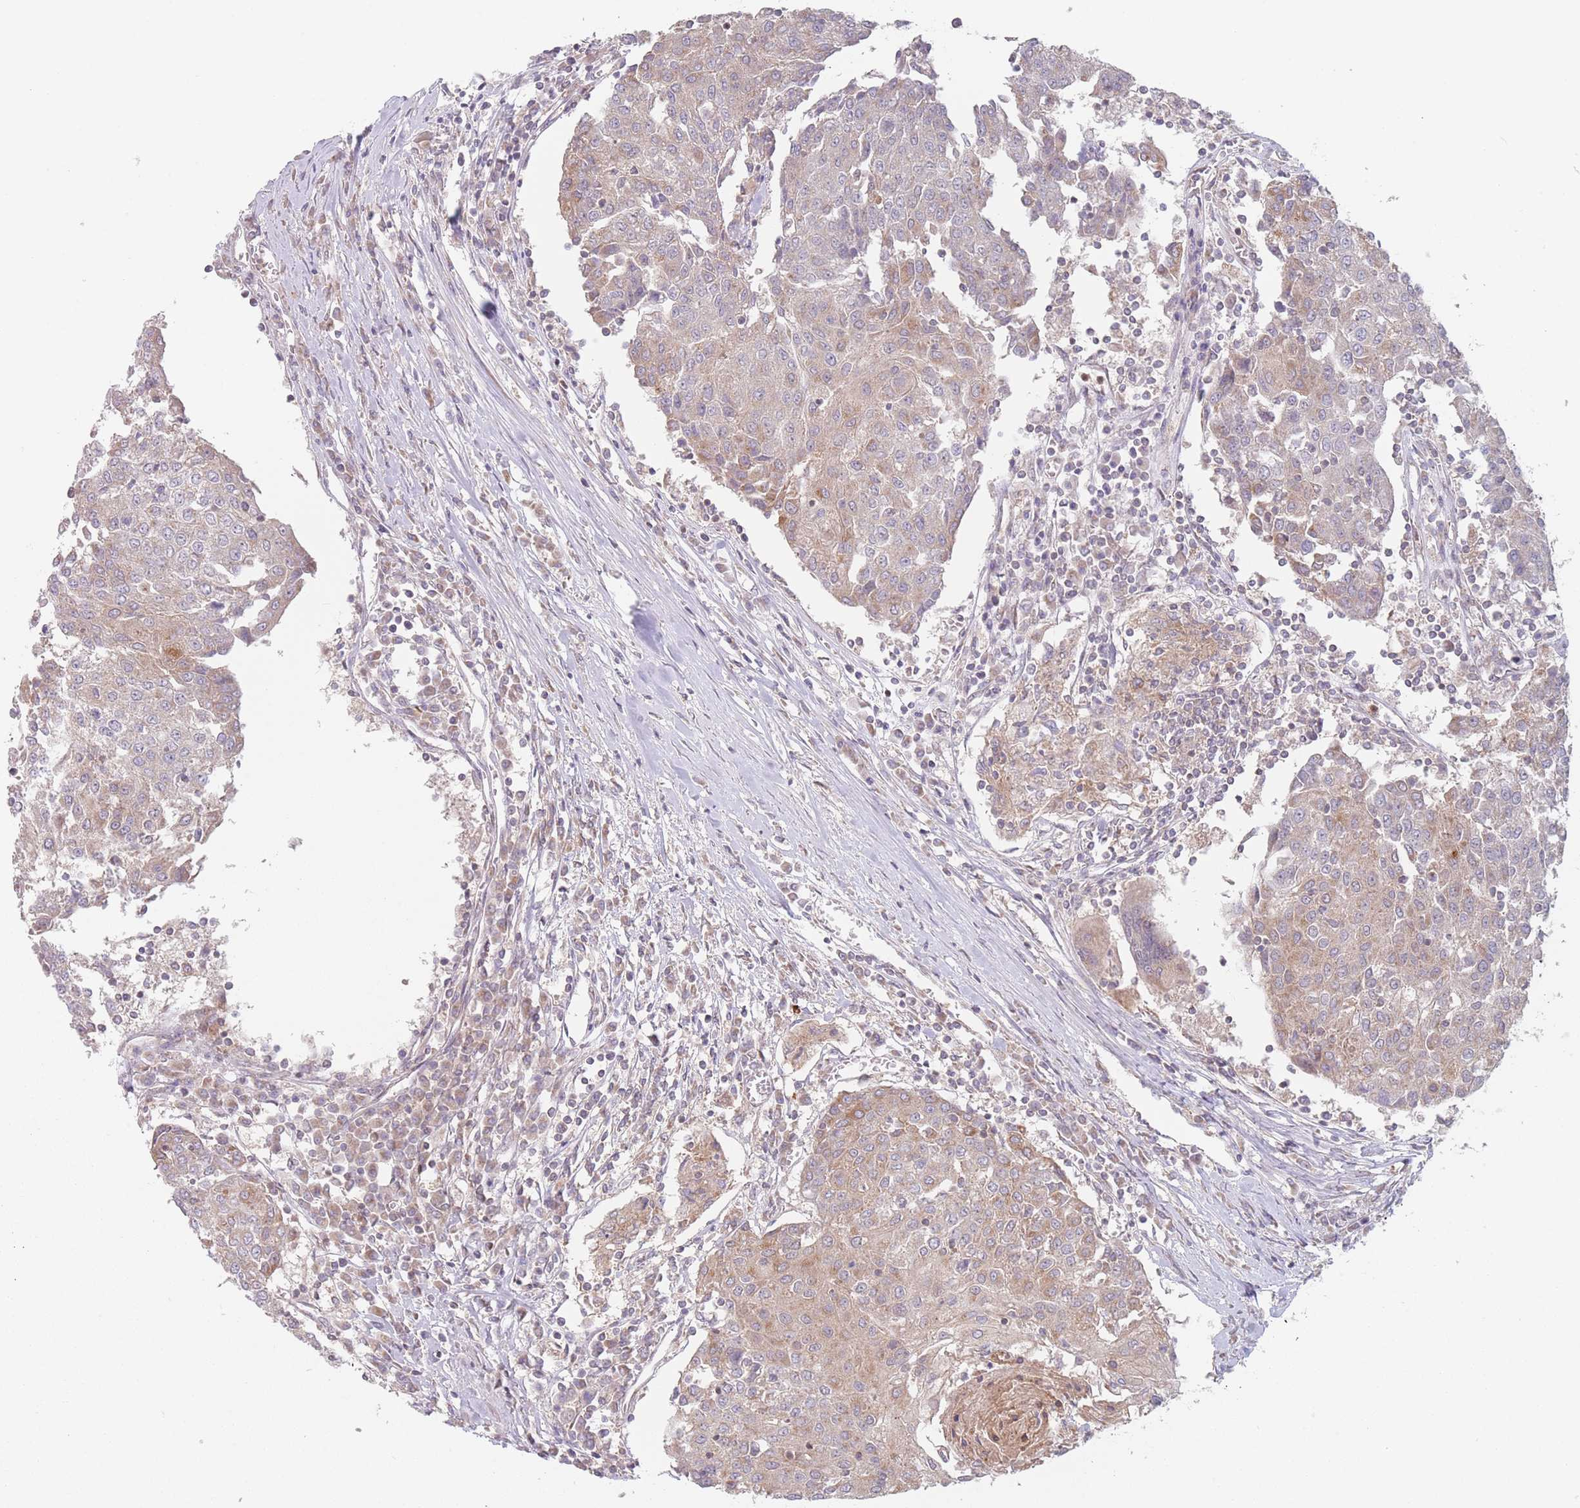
{"staining": {"intensity": "weak", "quantity": "25%-75%", "location": "cytoplasmic/membranous"}, "tissue": "urothelial cancer", "cell_type": "Tumor cells", "image_type": "cancer", "snomed": [{"axis": "morphology", "description": "Urothelial carcinoma, High grade"}, {"axis": "topography", "description": "Urinary bladder"}], "caption": "Urothelial carcinoma (high-grade) was stained to show a protein in brown. There is low levels of weak cytoplasmic/membranous expression in approximately 25%-75% of tumor cells.", "gene": "PPM1A", "patient": {"sex": "female", "age": 85}}